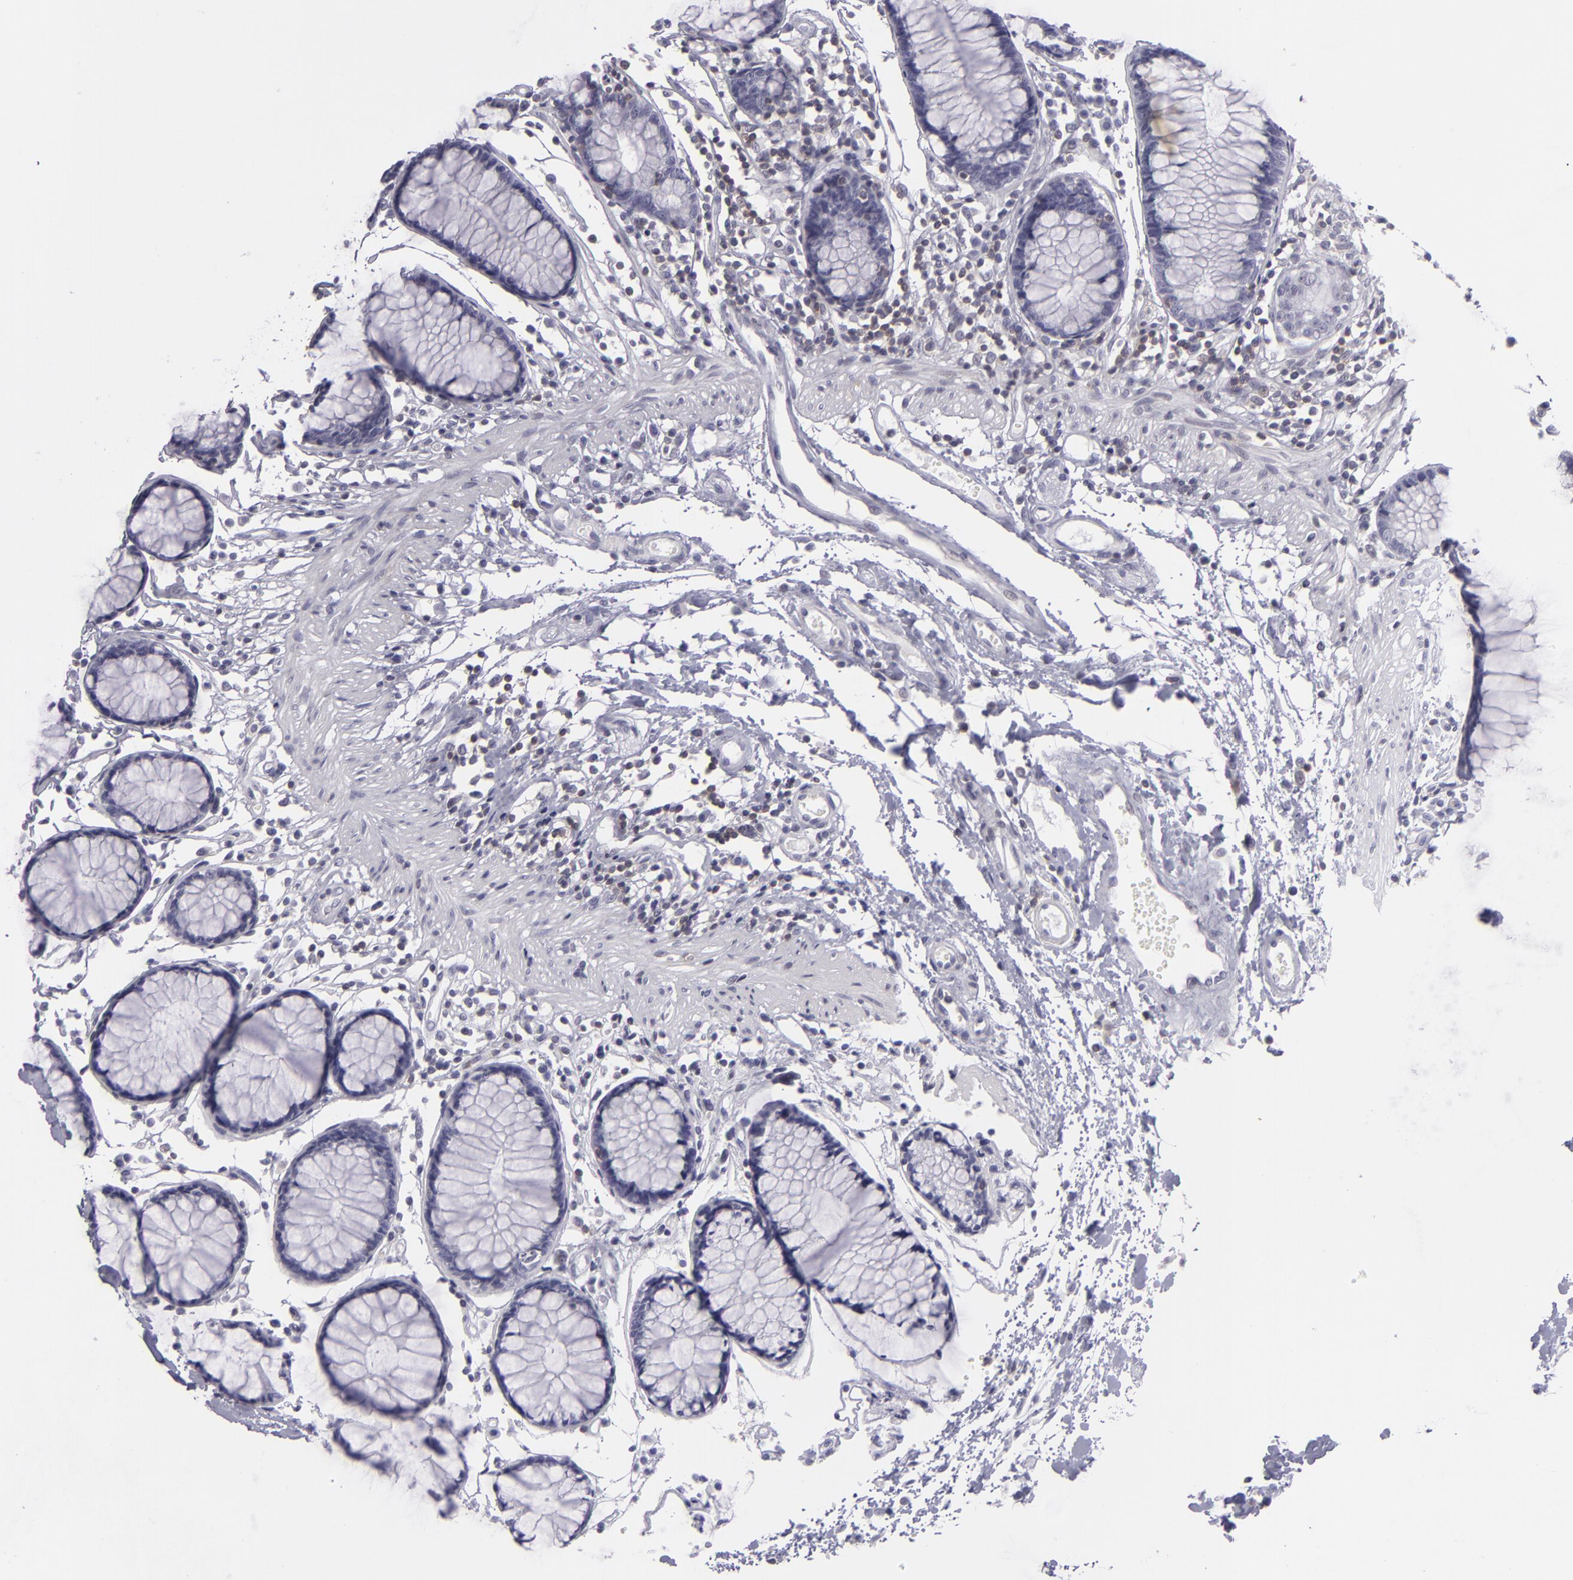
{"staining": {"intensity": "negative", "quantity": "none", "location": "none"}, "tissue": "colon", "cell_type": "Endothelial cells", "image_type": "normal", "snomed": [{"axis": "morphology", "description": "Normal tissue, NOS"}, {"axis": "topography", "description": "Colon"}], "caption": "Immunohistochemistry (IHC) micrograph of benign human colon stained for a protein (brown), which displays no expression in endothelial cells. The staining is performed using DAB (3,3'-diaminobenzidine) brown chromogen with nuclei counter-stained in using hematoxylin.", "gene": "KCNAB2", "patient": {"sex": "female", "age": 78}}